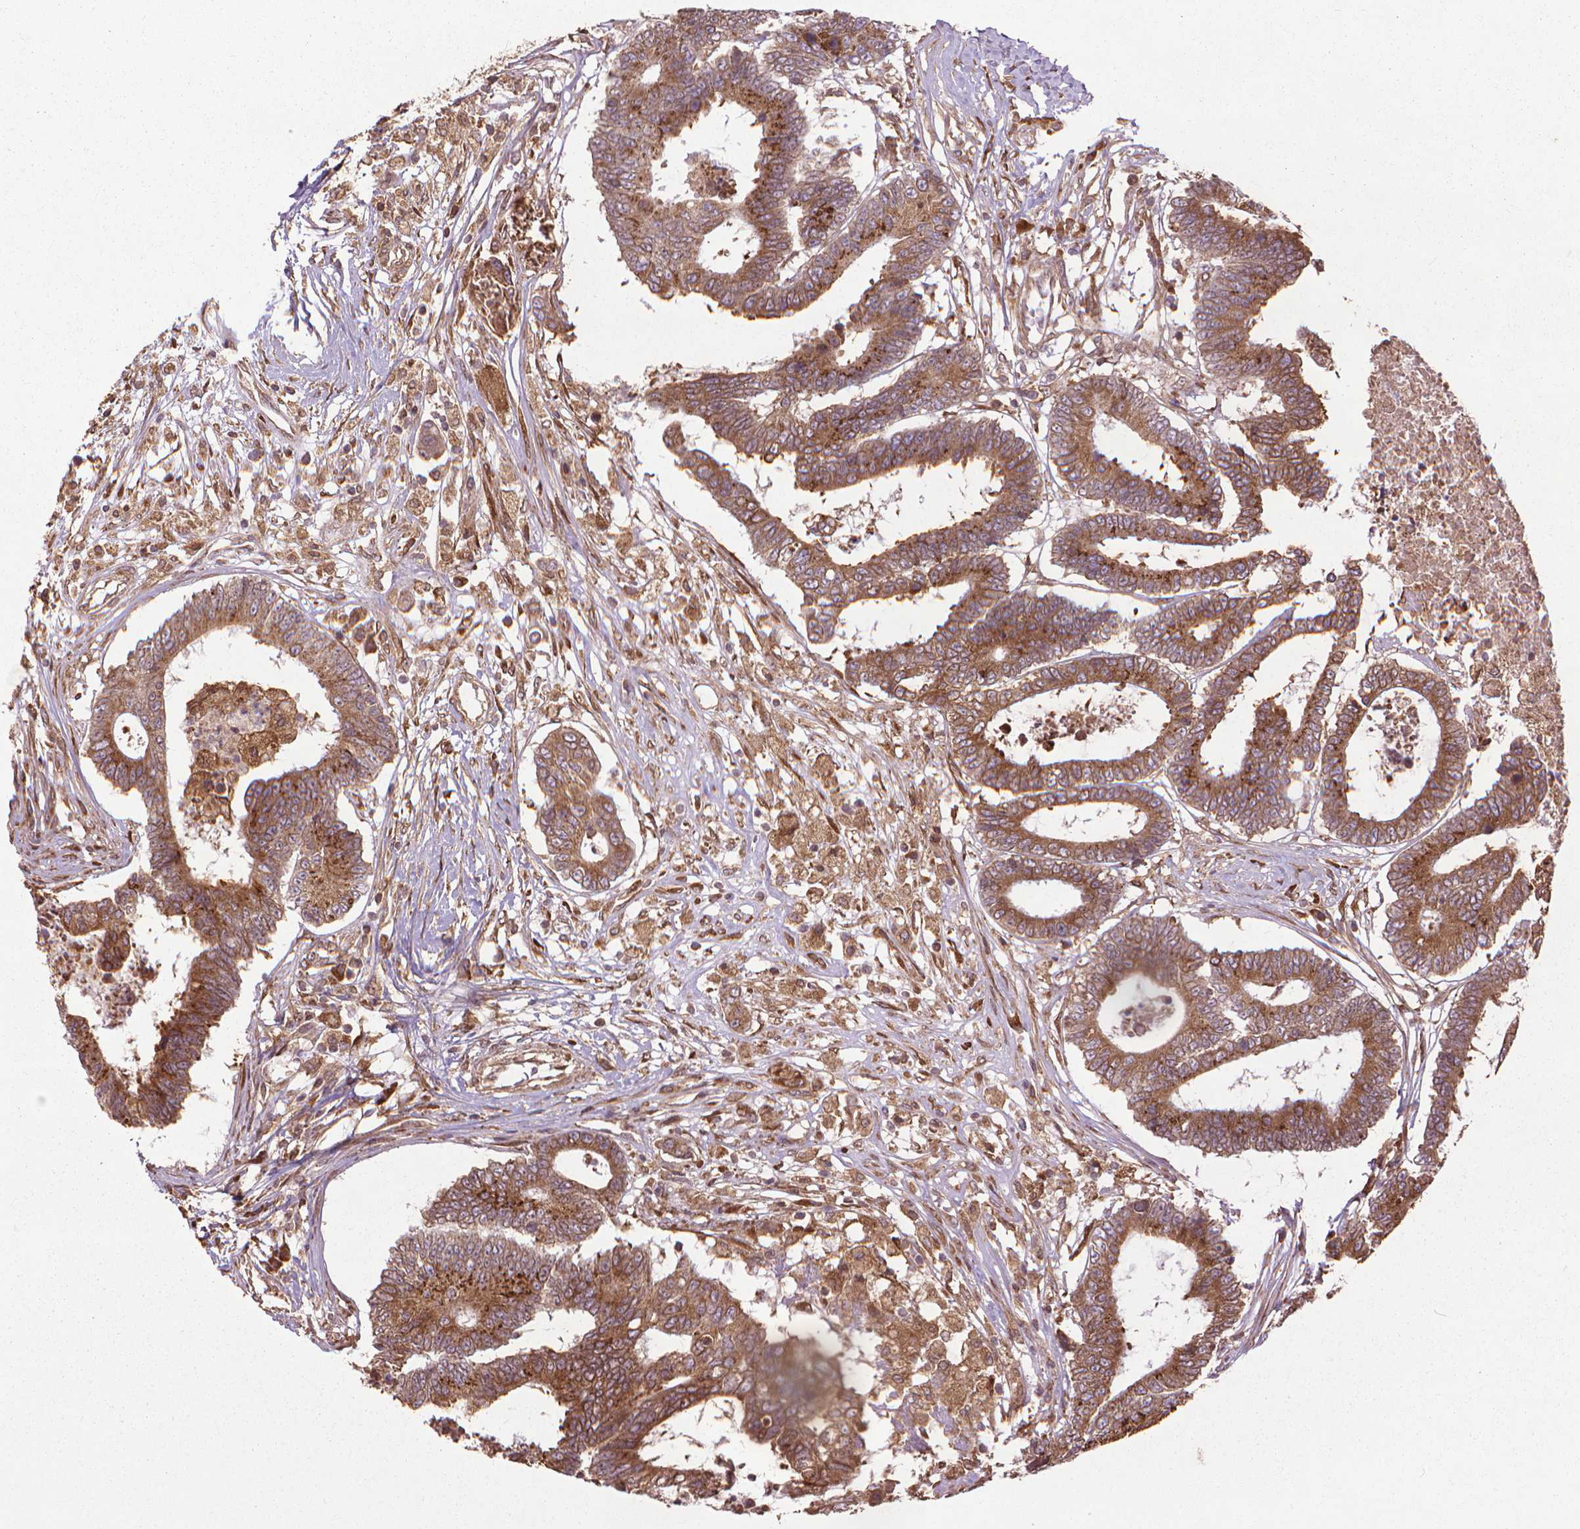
{"staining": {"intensity": "strong", "quantity": ">75%", "location": "cytoplasmic/membranous"}, "tissue": "colorectal cancer", "cell_type": "Tumor cells", "image_type": "cancer", "snomed": [{"axis": "morphology", "description": "Adenocarcinoma, NOS"}, {"axis": "topography", "description": "Colon"}], "caption": "Immunohistochemical staining of adenocarcinoma (colorectal) displays high levels of strong cytoplasmic/membranous protein expression in about >75% of tumor cells.", "gene": "GAS1", "patient": {"sex": "female", "age": 48}}